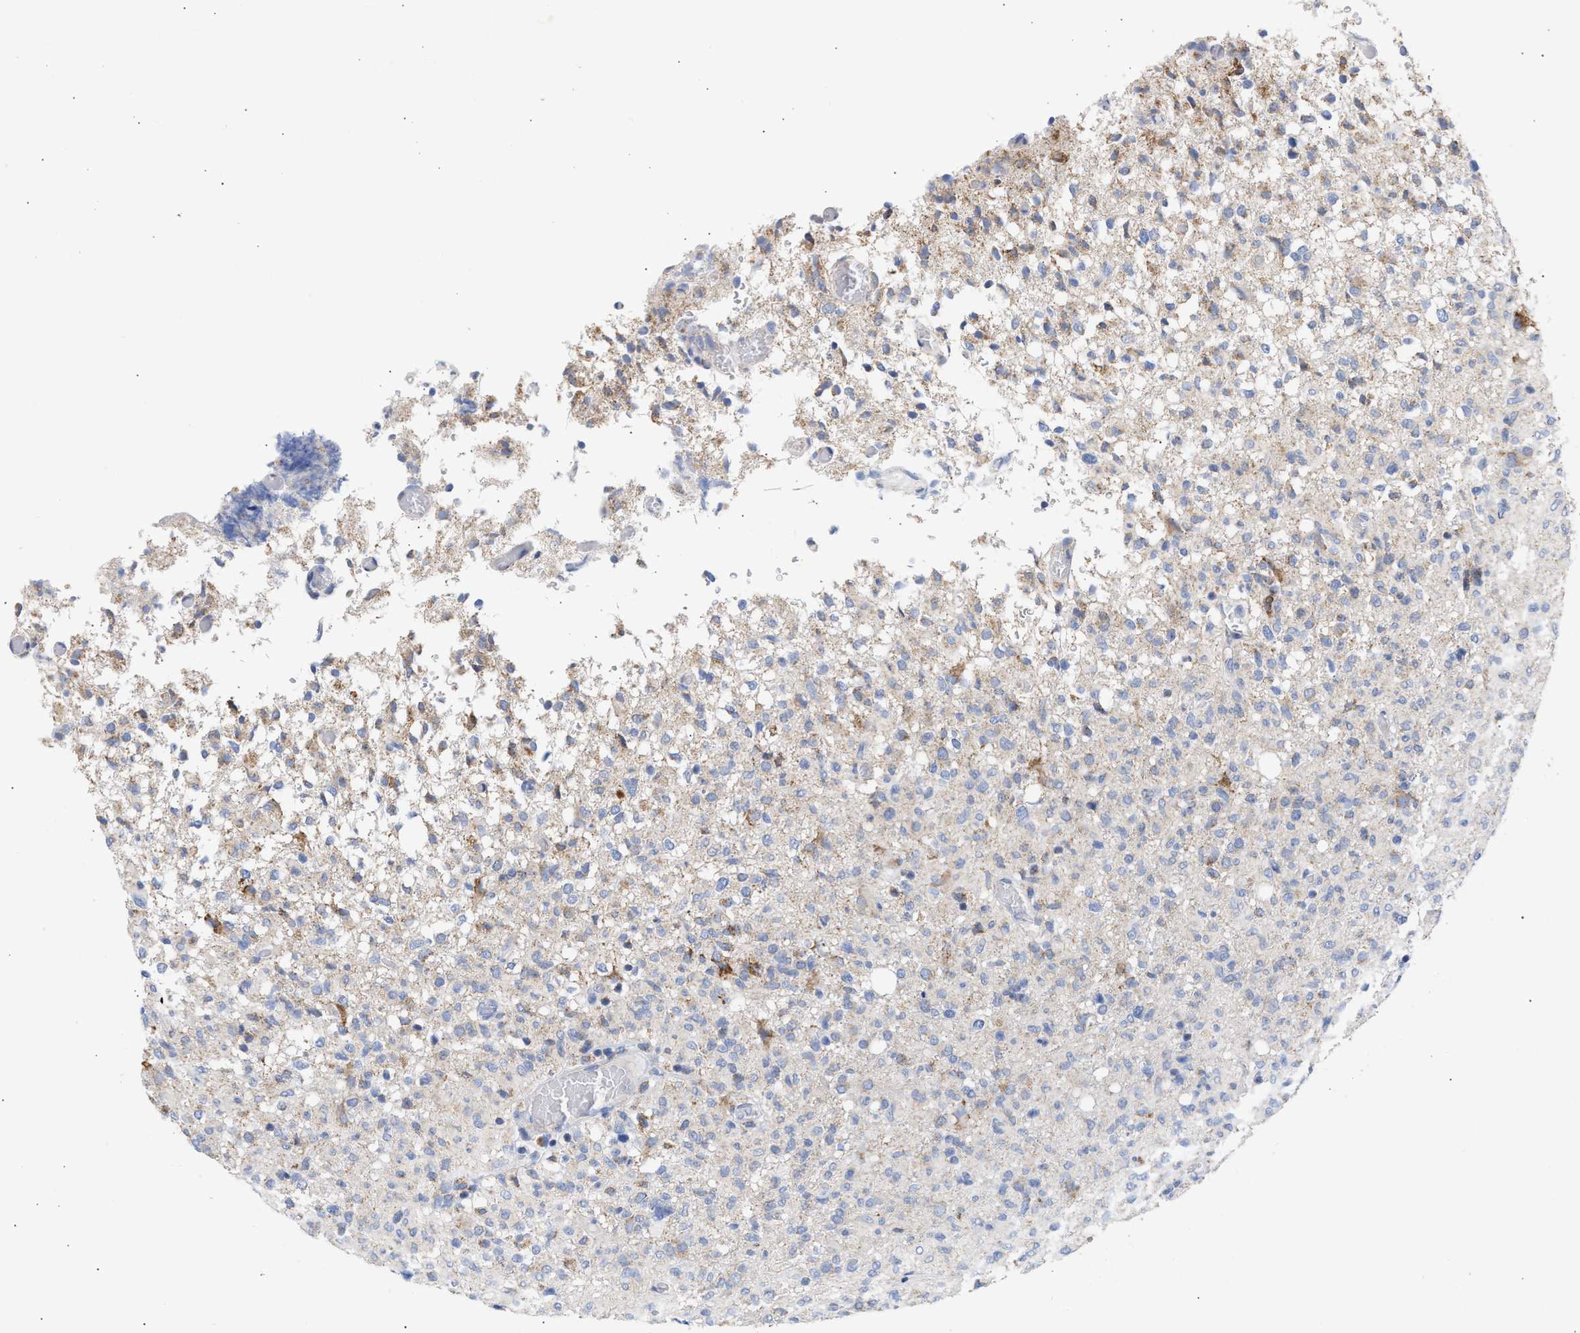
{"staining": {"intensity": "weak", "quantity": "<25%", "location": "cytoplasmic/membranous"}, "tissue": "glioma", "cell_type": "Tumor cells", "image_type": "cancer", "snomed": [{"axis": "morphology", "description": "Glioma, malignant, High grade"}, {"axis": "topography", "description": "Brain"}], "caption": "Tumor cells show no significant protein expression in malignant glioma (high-grade). (DAB IHC with hematoxylin counter stain).", "gene": "ACOT13", "patient": {"sex": "female", "age": 57}}